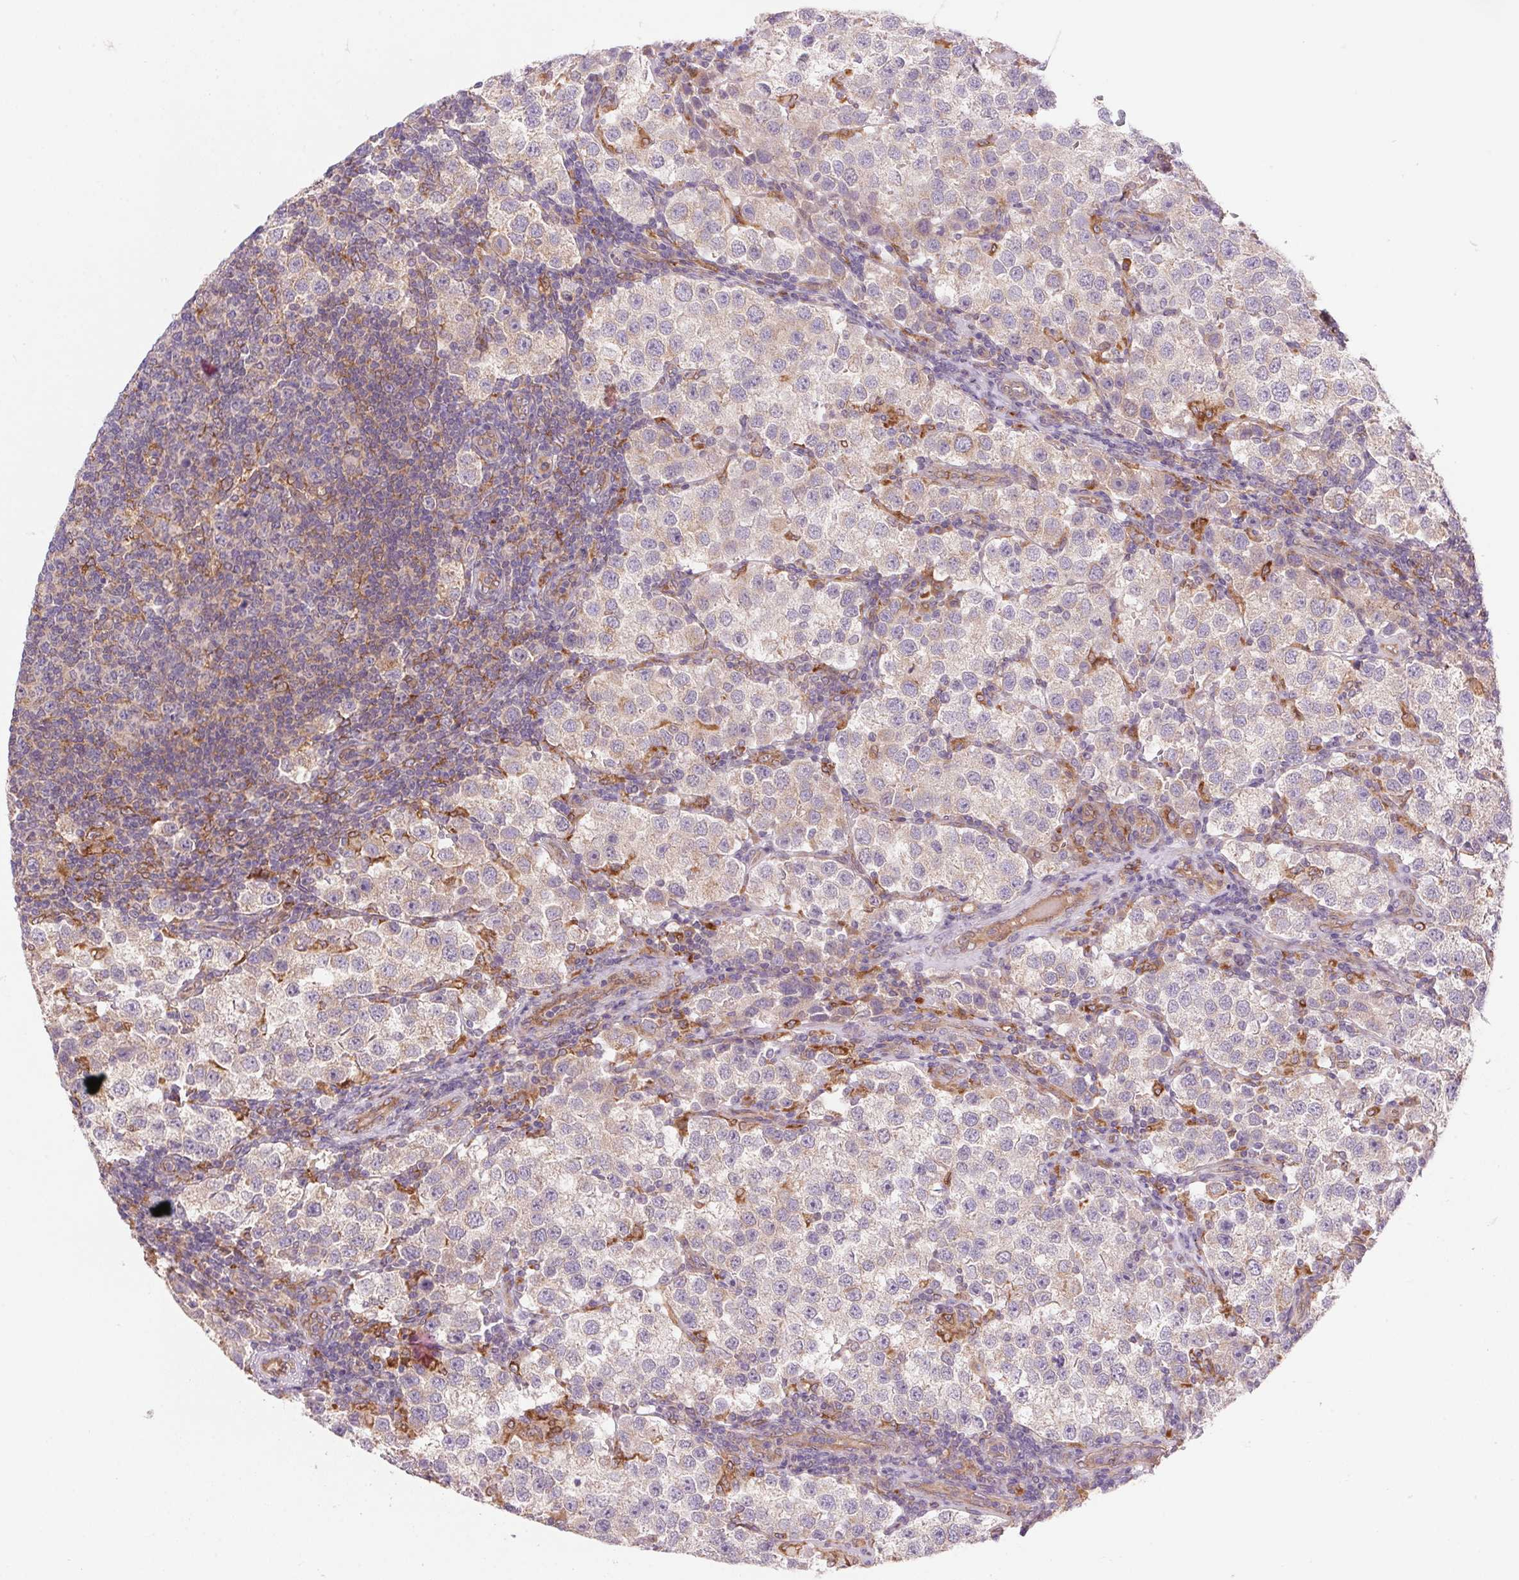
{"staining": {"intensity": "weak", "quantity": "<25%", "location": "cytoplasmic/membranous"}, "tissue": "testis cancer", "cell_type": "Tumor cells", "image_type": "cancer", "snomed": [{"axis": "morphology", "description": "Seminoma, NOS"}, {"axis": "topography", "description": "Testis"}], "caption": "A high-resolution image shows immunohistochemistry staining of testis cancer (seminoma), which shows no significant expression in tumor cells.", "gene": "KLHL20", "patient": {"sex": "male", "age": 37}}